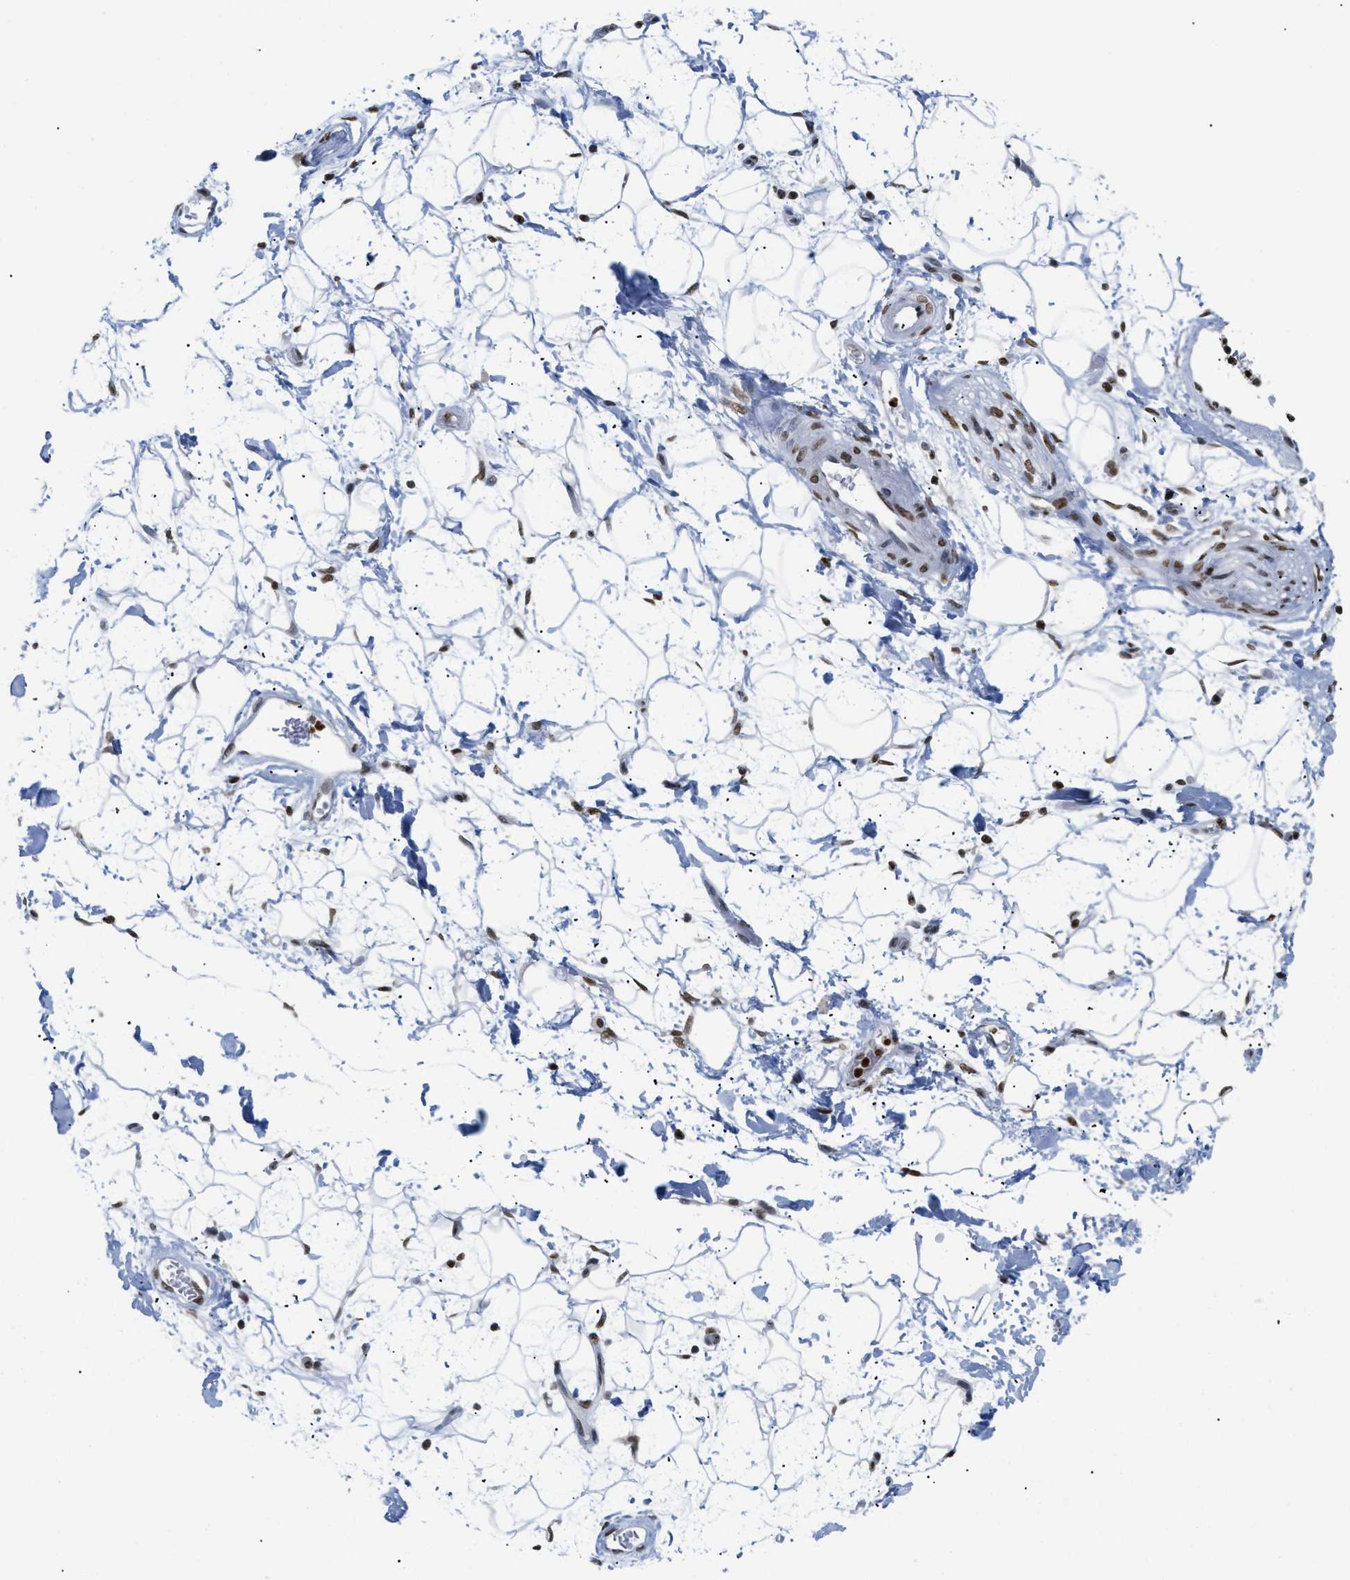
{"staining": {"intensity": "moderate", "quantity": ">75%", "location": "nuclear"}, "tissue": "adipose tissue", "cell_type": "Adipocytes", "image_type": "normal", "snomed": [{"axis": "morphology", "description": "Normal tissue, NOS"}, {"axis": "topography", "description": "Soft tissue"}], "caption": "Approximately >75% of adipocytes in normal adipose tissue reveal moderate nuclear protein expression as visualized by brown immunohistochemical staining.", "gene": "HMGN2", "patient": {"sex": "male", "age": 72}}